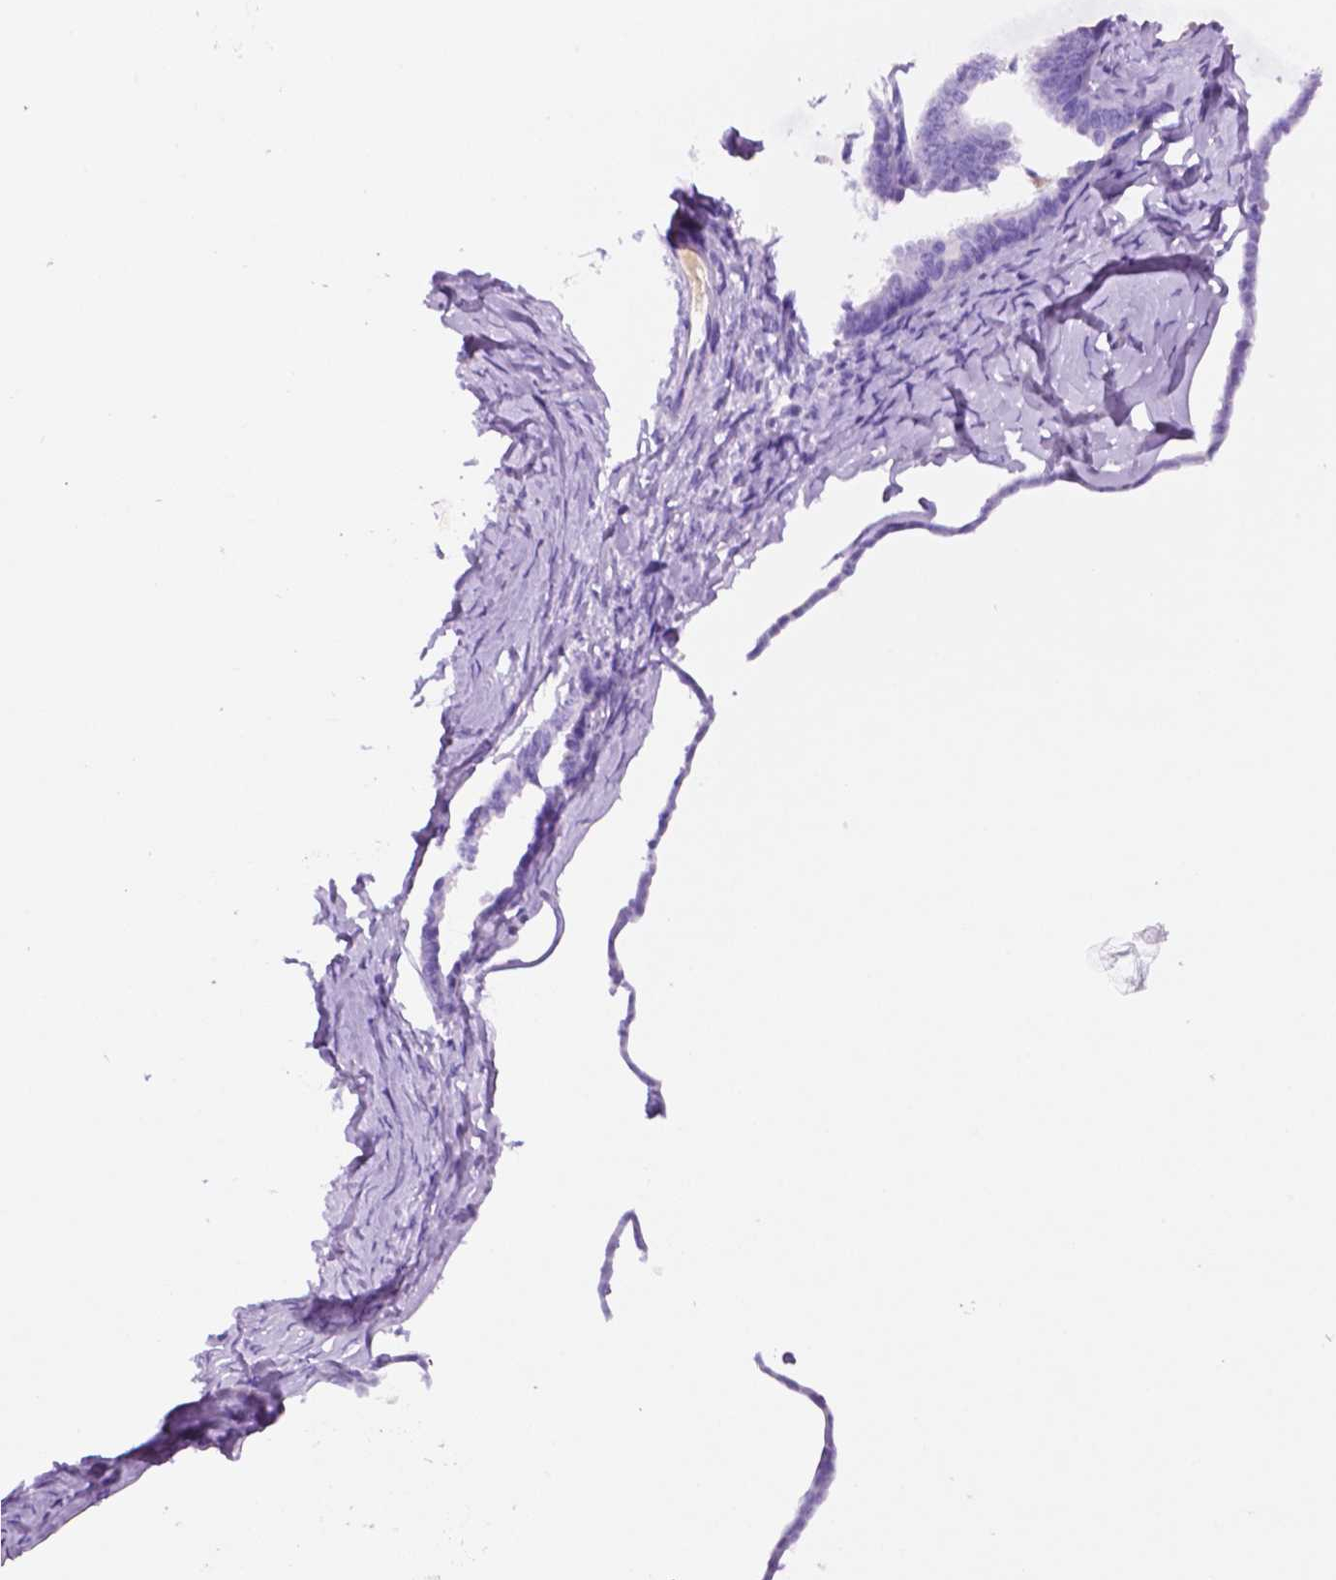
{"staining": {"intensity": "negative", "quantity": "none", "location": "none"}, "tissue": "ovarian cancer", "cell_type": "Tumor cells", "image_type": "cancer", "snomed": [{"axis": "morphology", "description": "Cystadenocarcinoma, serous, NOS"}, {"axis": "topography", "description": "Ovary"}], "caption": "Micrograph shows no protein positivity in tumor cells of ovarian cancer tissue.", "gene": "FOXB2", "patient": {"sex": "female", "age": 71}}